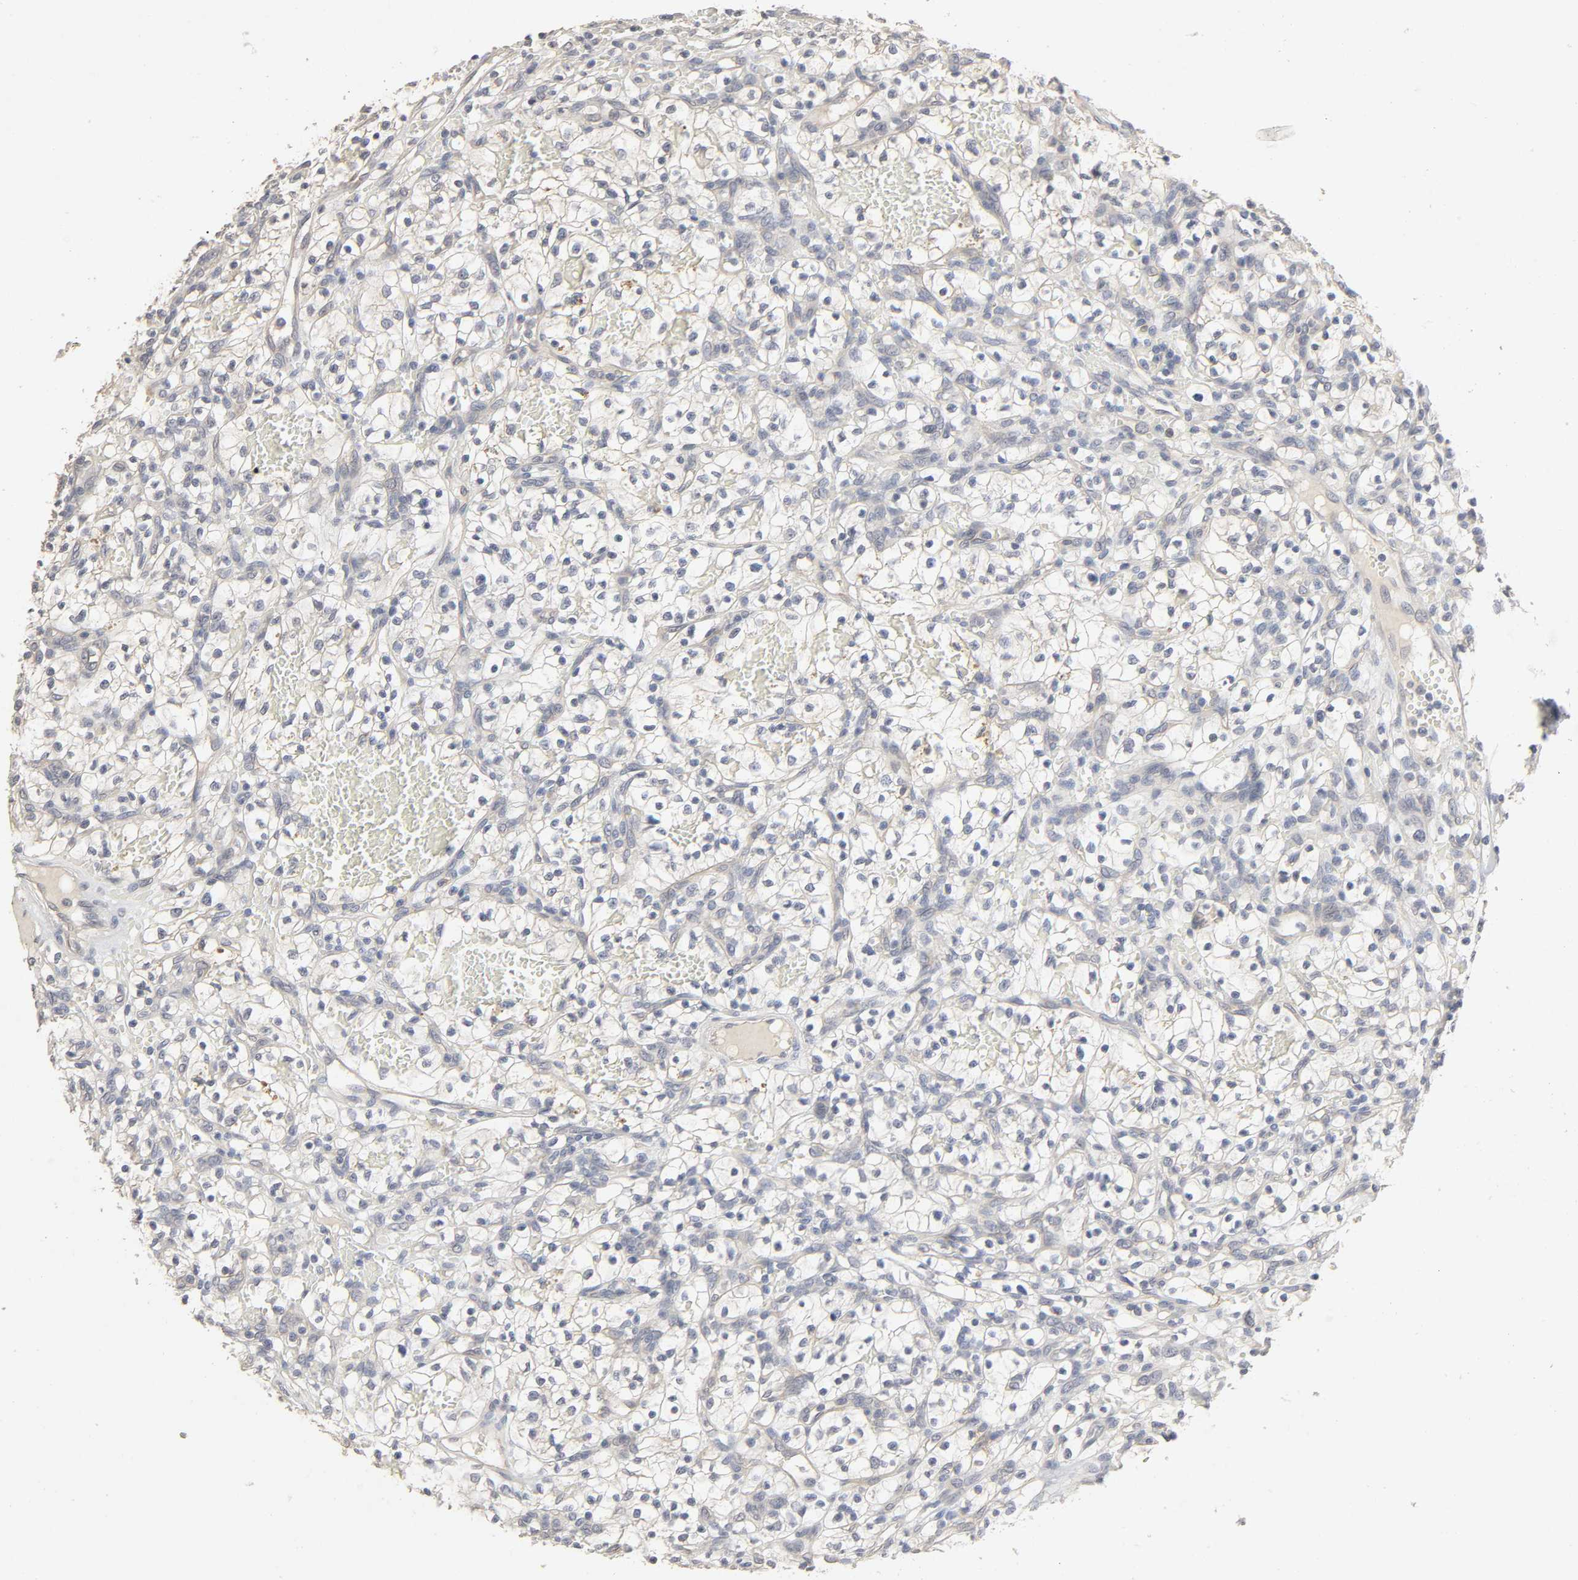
{"staining": {"intensity": "negative", "quantity": "none", "location": "none"}, "tissue": "renal cancer", "cell_type": "Tumor cells", "image_type": "cancer", "snomed": [{"axis": "morphology", "description": "Adenocarcinoma, NOS"}, {"axis": "topography", "description": "Kidney"}], "caption": "This is an immunohistochemistry micrograph of human renal cancer (adenocarcinoma). There is no staining in tumor cells.", "gene": "SLC10A2", "patient": {"sex": "female", "age": 57}}